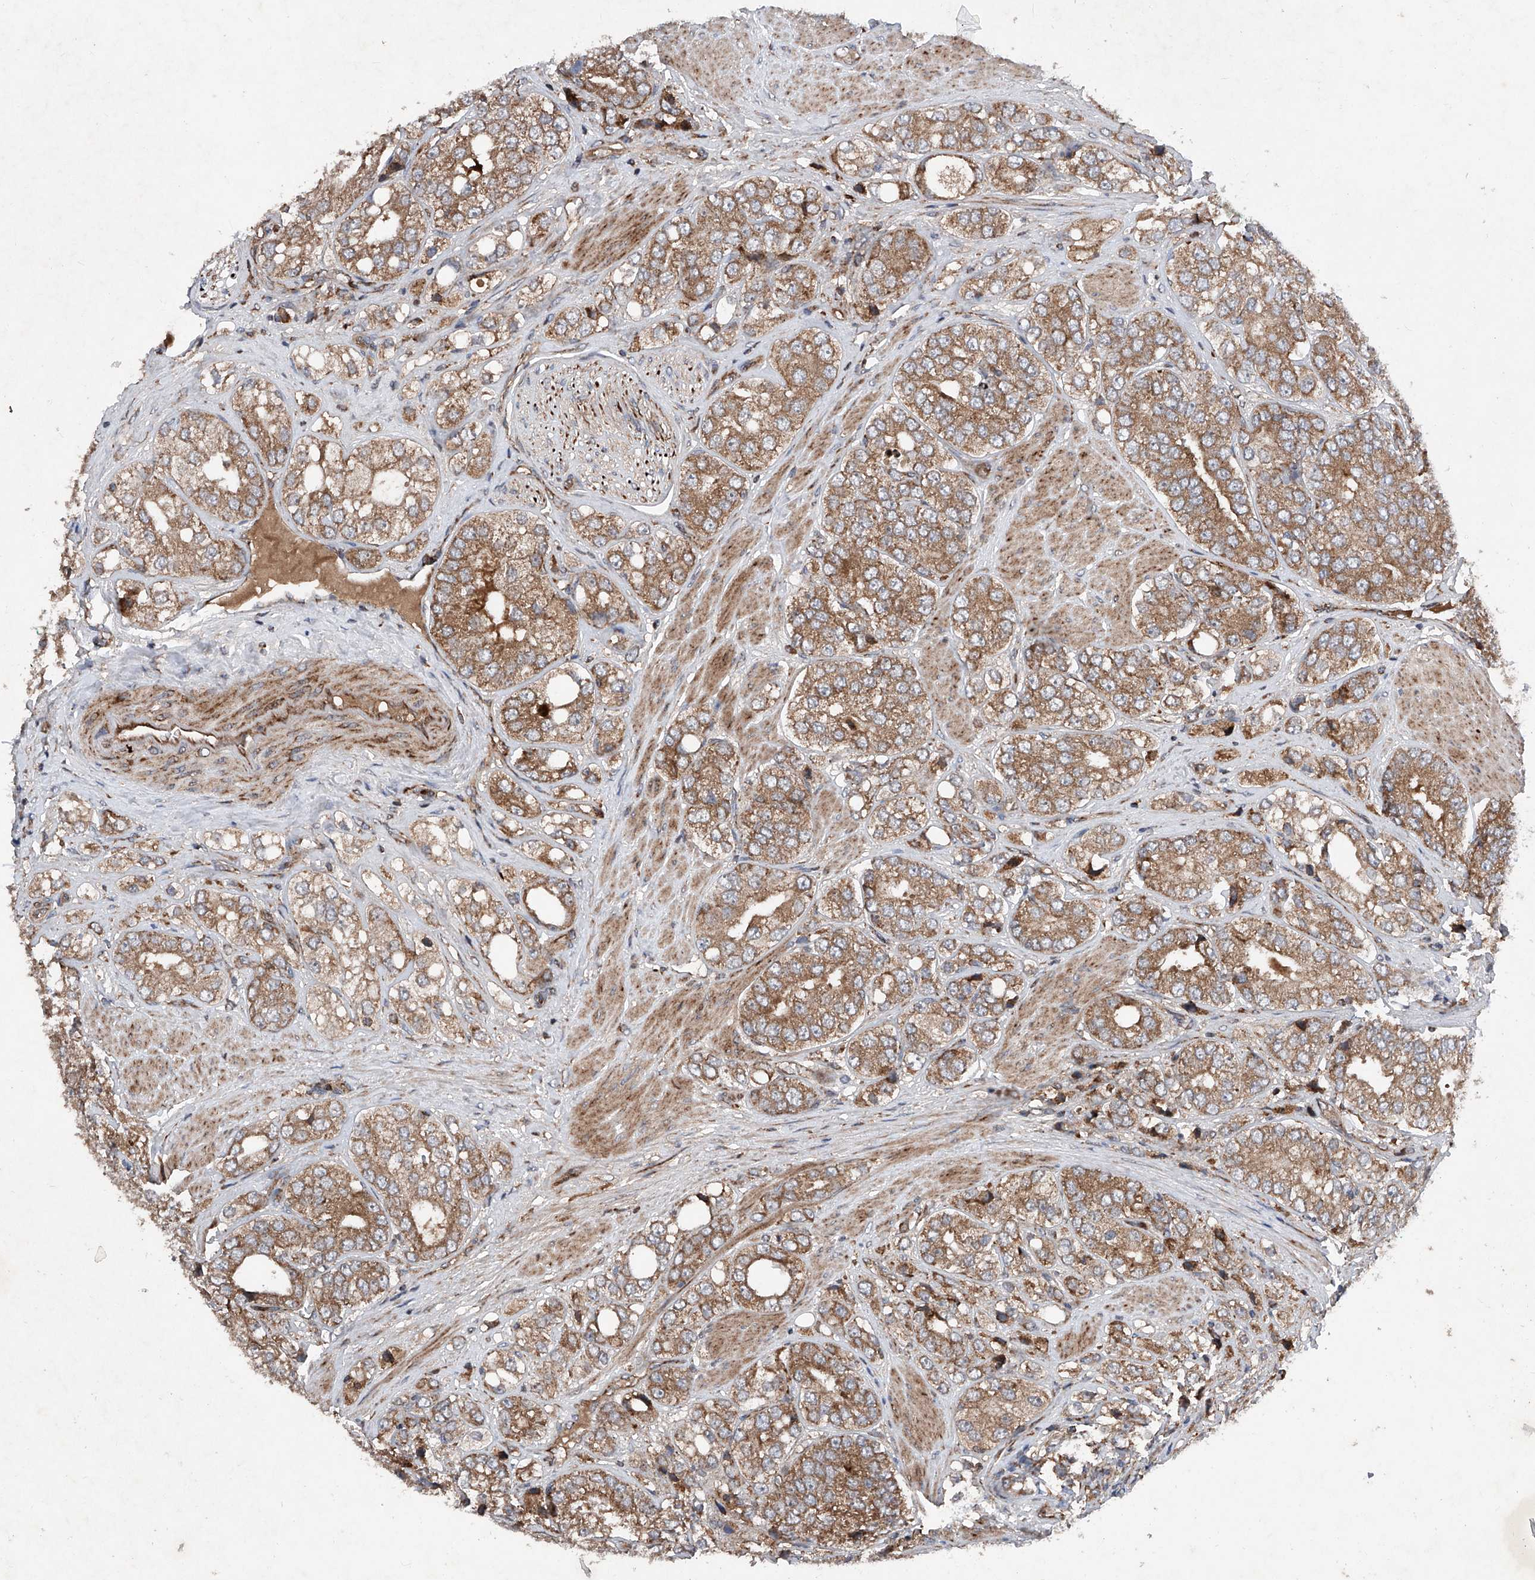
{"staining": {"intensity": "moderate", "quantity": ">75%", "location": "cytoplasmic/membranous"}, "tissue": "prostate cancer", "cell_type": "Tumor cells", "image_type": "cancer", "snomed": [{"axis": "morphology", "description": "Adenocarcinoma, High grade"}, {"axis": "topography", "description": "Prostate"}], "caption": "Prostate cancer (high-grade adenocarcinoma) tissue shows moderate cytoplasmic/membranous positivity in approximately >75% of tumor cells, visualized by immunohistochemistry.", "gene": "DAD1", "patient": {"sex": "male", "age": 50}}